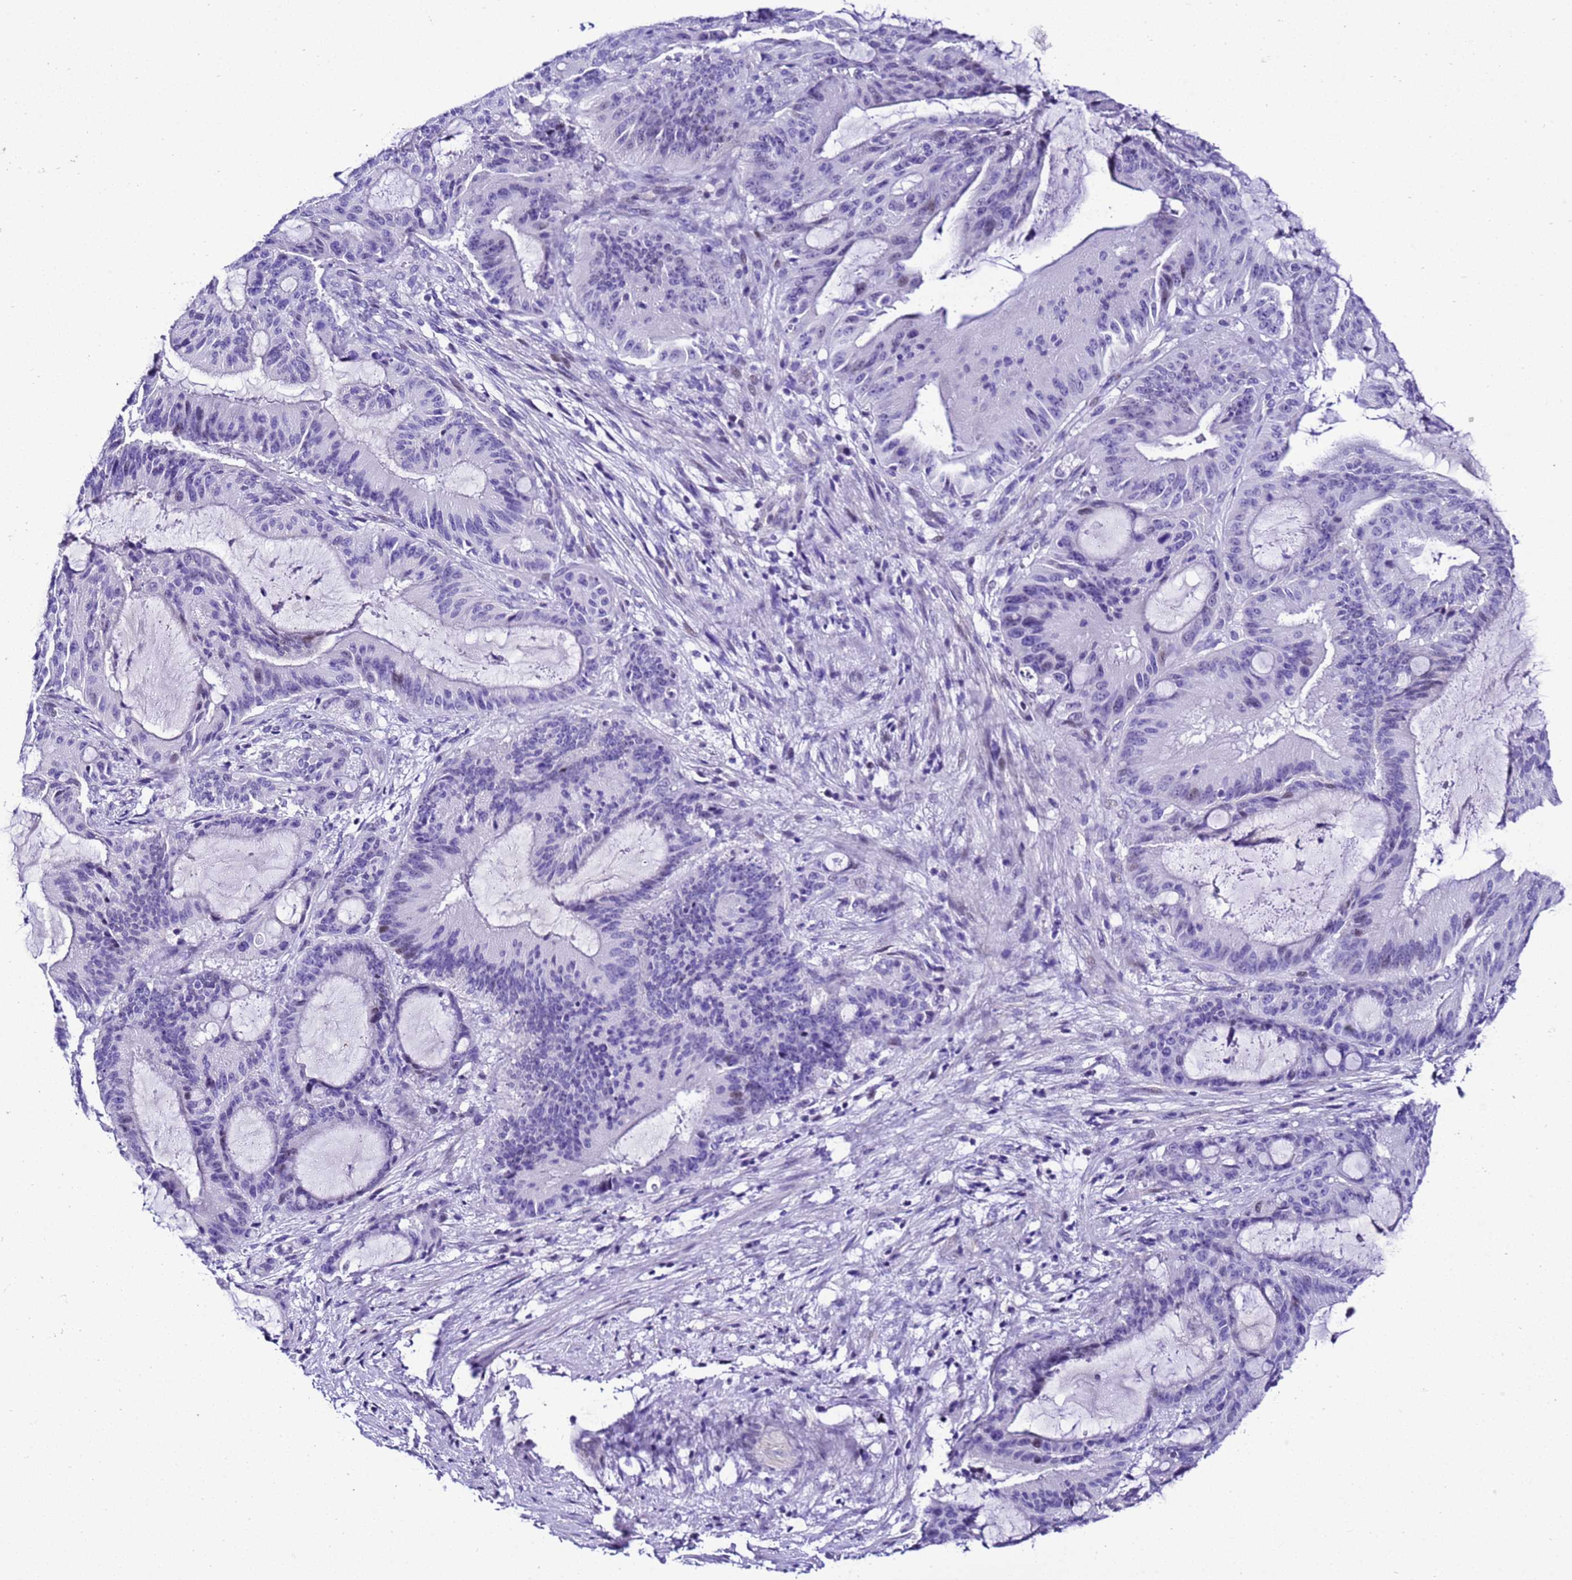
{"staining": {"intensity": "negative", "quantity": "none", "location": "none"}, "tissue": "liver cancer", "cell_type": "Tumor cells", "image_type": "cancer", "snomed": [{"axis": "morphology", "description": "Normal tissue, NOS"}, {"axis": "morphology", "description": "Cholangiocarcinoma"}, {"axis": "topography", "description": "Liver"}, {"axis": "topography", "description": "Peripheral nerve tissue"}], "caption": "A micrograph of liver cancer stained for a protein exhibits no brown staining in tumor cells.", "gene": "ZNF417", "patient": {"sex": "female", "age": 73}}